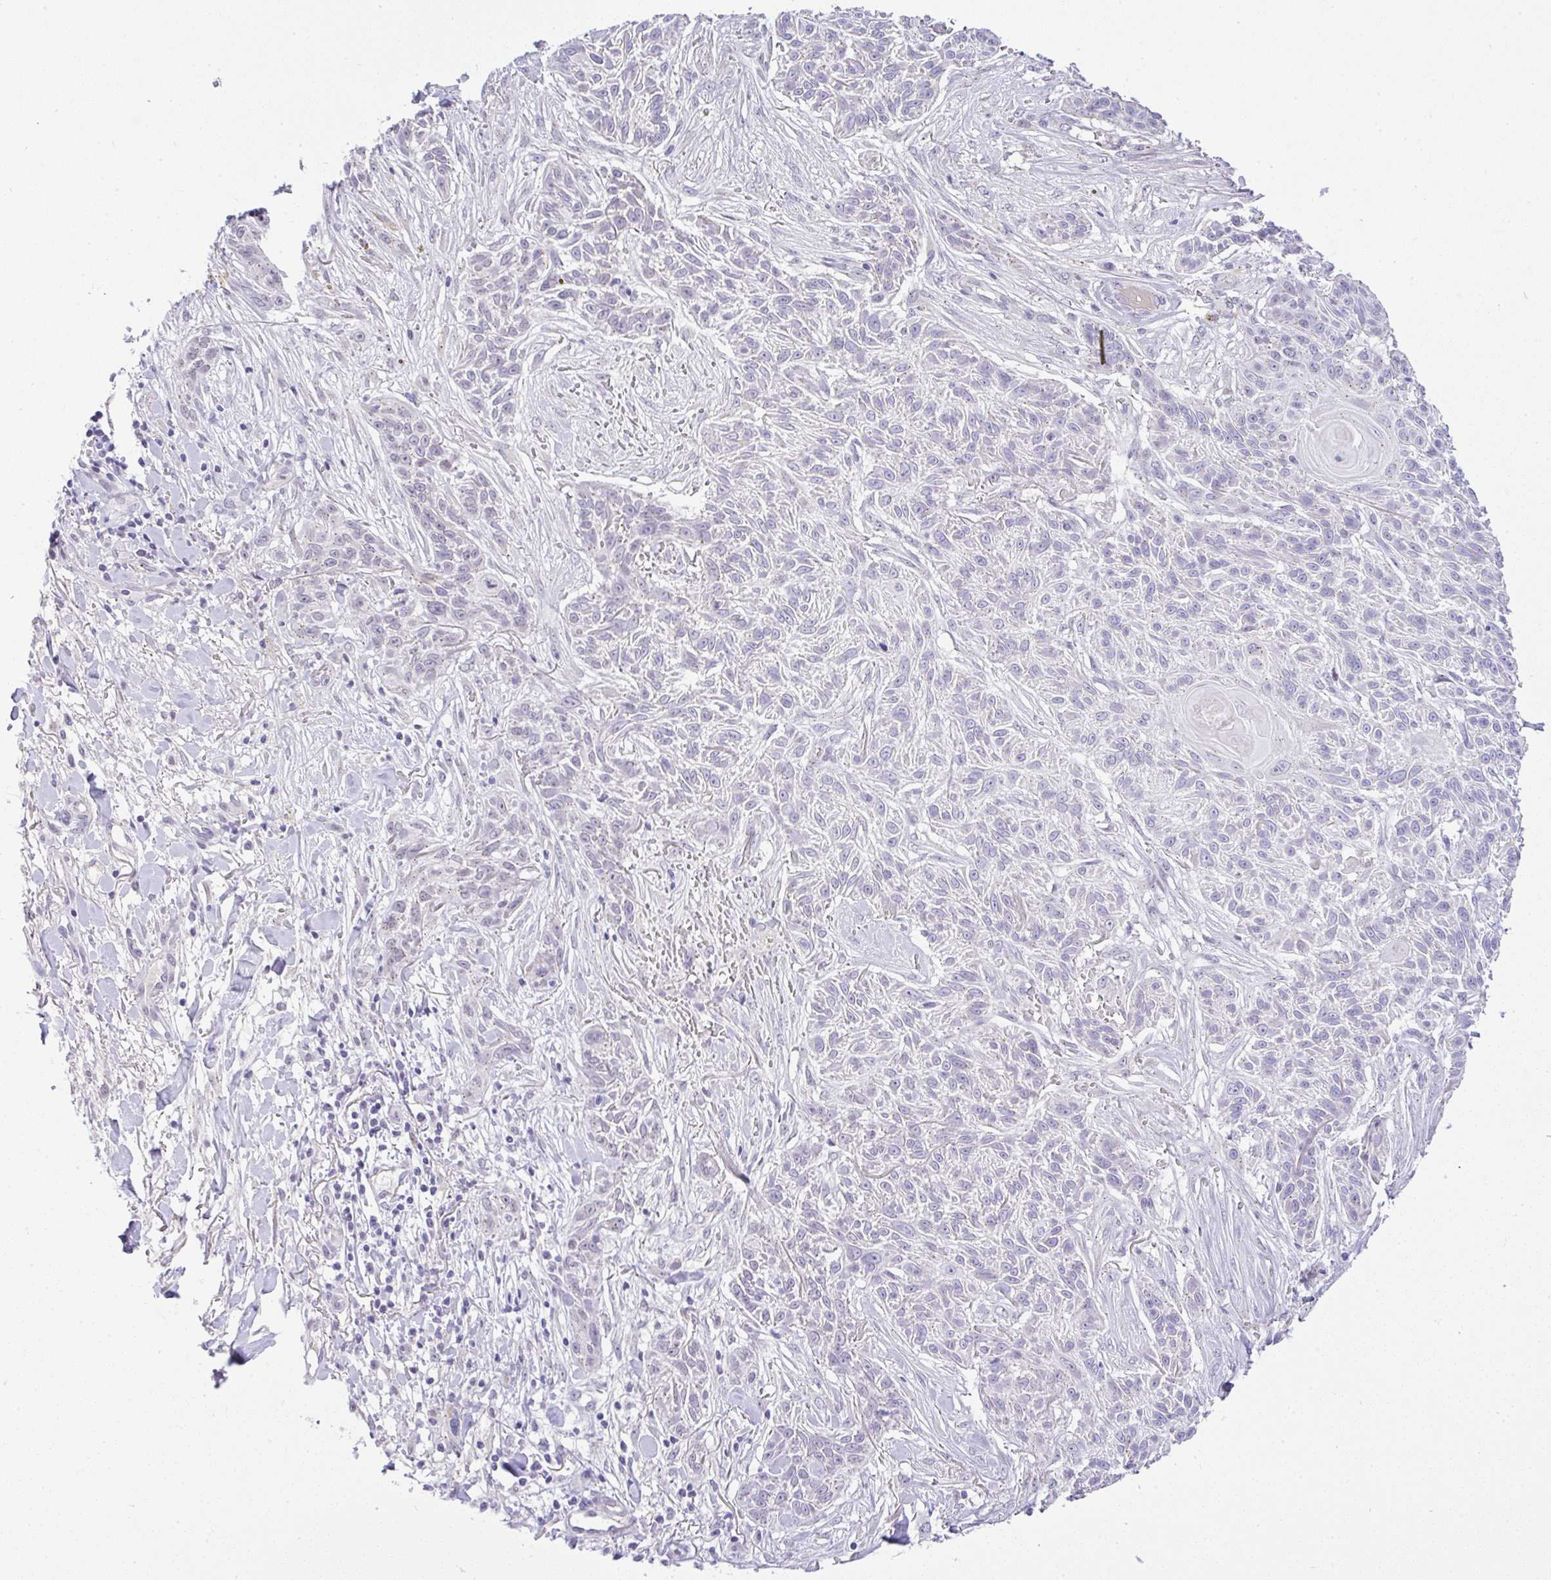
{"staining": {"intensity": "negative", "quantity": "none", "location": "none"}, "tissue": "skin cancer", "cell_type": "Tumor cells", "image_type": "cancer", "snomed": [{"axis": "morphology", "description": "Squamous cell carcinoma, NOS"}, {"axis": "topography", "description": "Skin"}], "caption": "A micrograph of human skin squamous cell carcinoma is negative for staining in tumor cells.", "gene": "FAM177A1", "patient": {"sex": "male", "age": 86}}